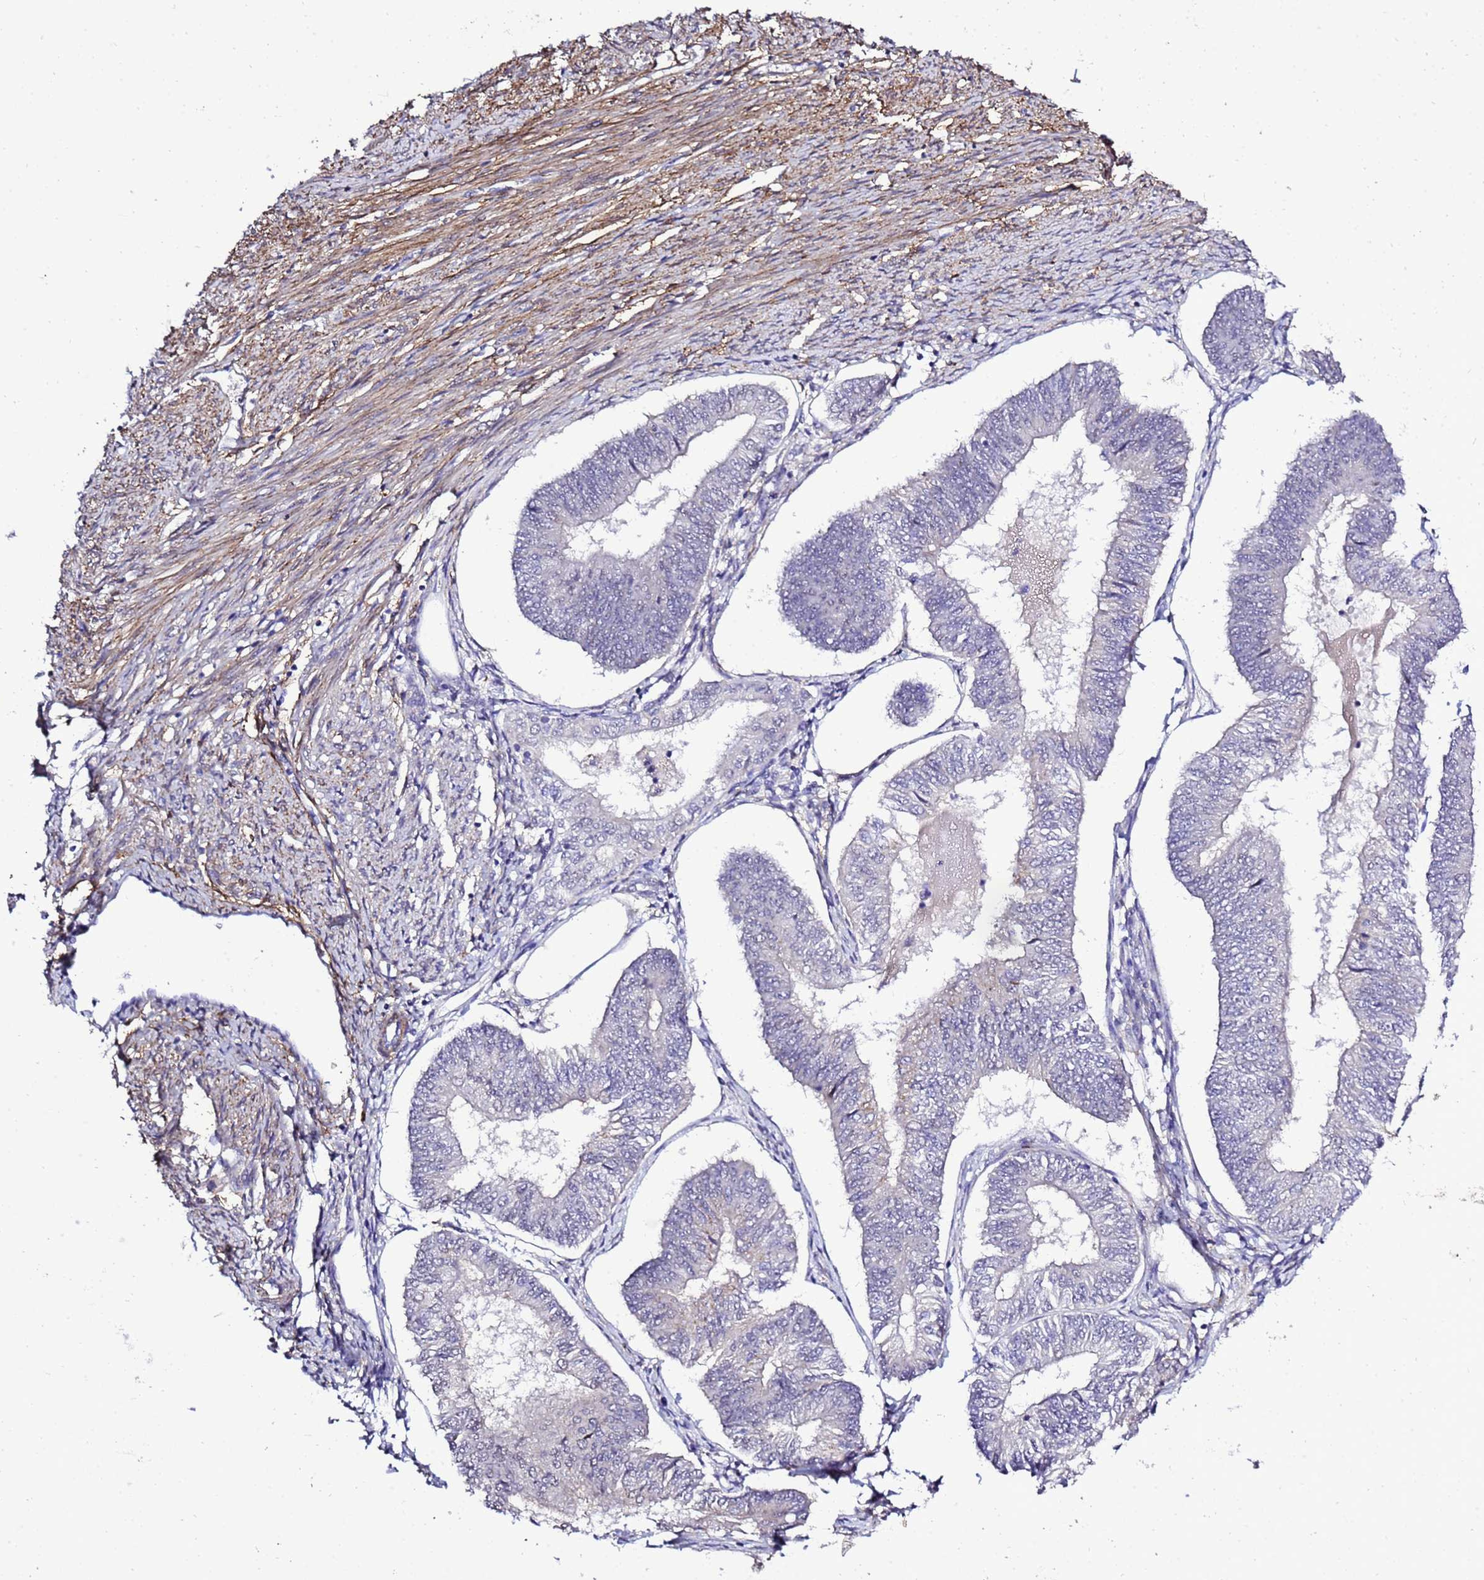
{"staining": {"intensity": "negative", "quantity": "none", "location": "none"}, "tissue": "endometrial cancer", "cell_type": "Tumor cells", "image_type": "cancer", "snomed": [{"axis": "morphology", "description": "Adenocarcinoma, NOS"}, {"axis": "topography", "description": "Endometrium"}], "caption": "Endometrial adenocarcinoma stained for a protein using IHC reveals no positivity tumor cells.", "gene": "GZF1", "patient": {"sex": "female", "age": 58}}